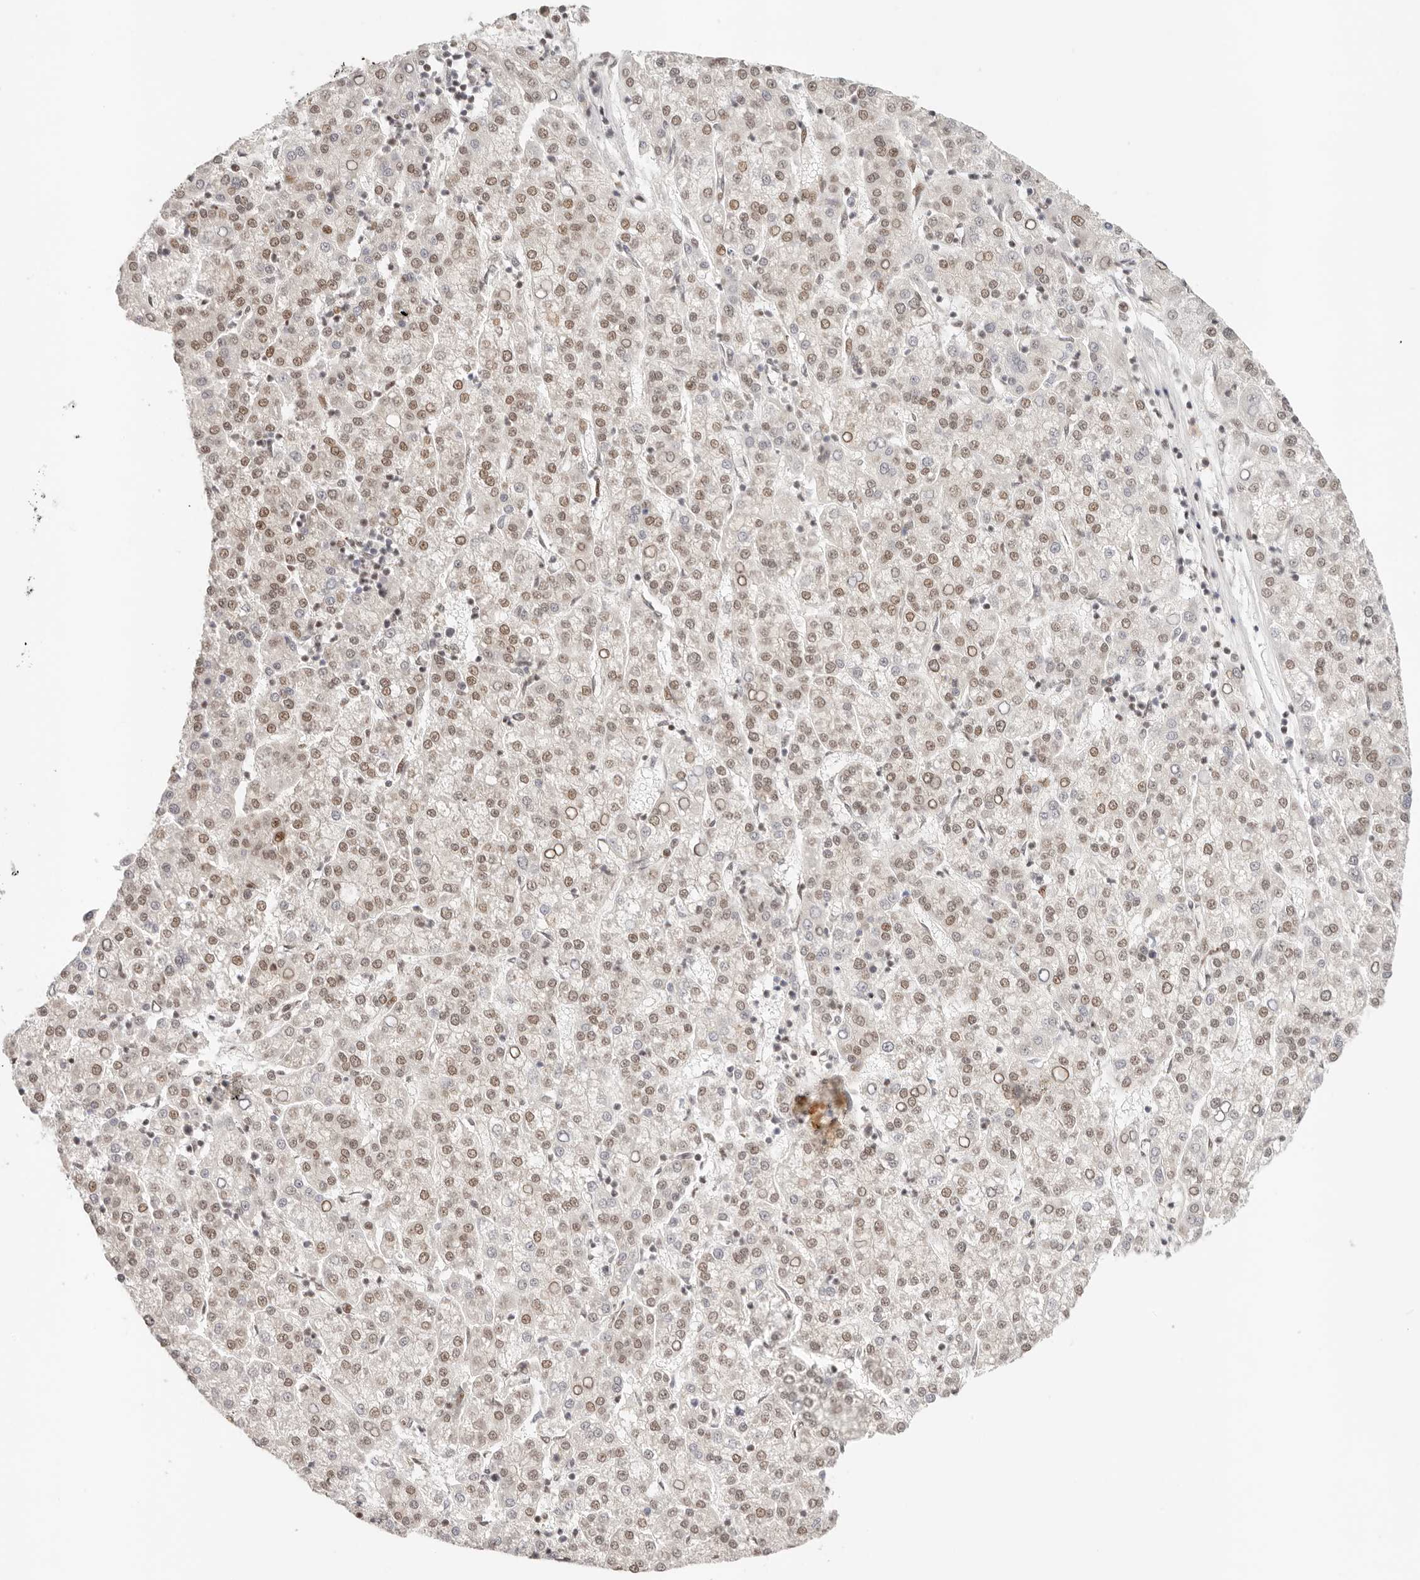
{"staining": {"intensity": "weak", "quantity": ">75%", "location": "nuclear"}, "tissue": "liver cancer", "cell_type": "Tumor cells", "image_type": "cancer", "snomed": [{"axis": "morphology", "description": "Carcinoma, Hepatocellular, NOS"}, {"axis": "topography", "description": "Liver"}], "caption": "Immunohistochemical staining of liver cancer (hepatocellular carcinoma) shows weak nuclear protein positivity in about >75% of tumor cells. (Brightfield microscopy of DAB IHC at high magnification).", "gene": "HOXC5", "patient": {"sex": "female", "age": 58}}